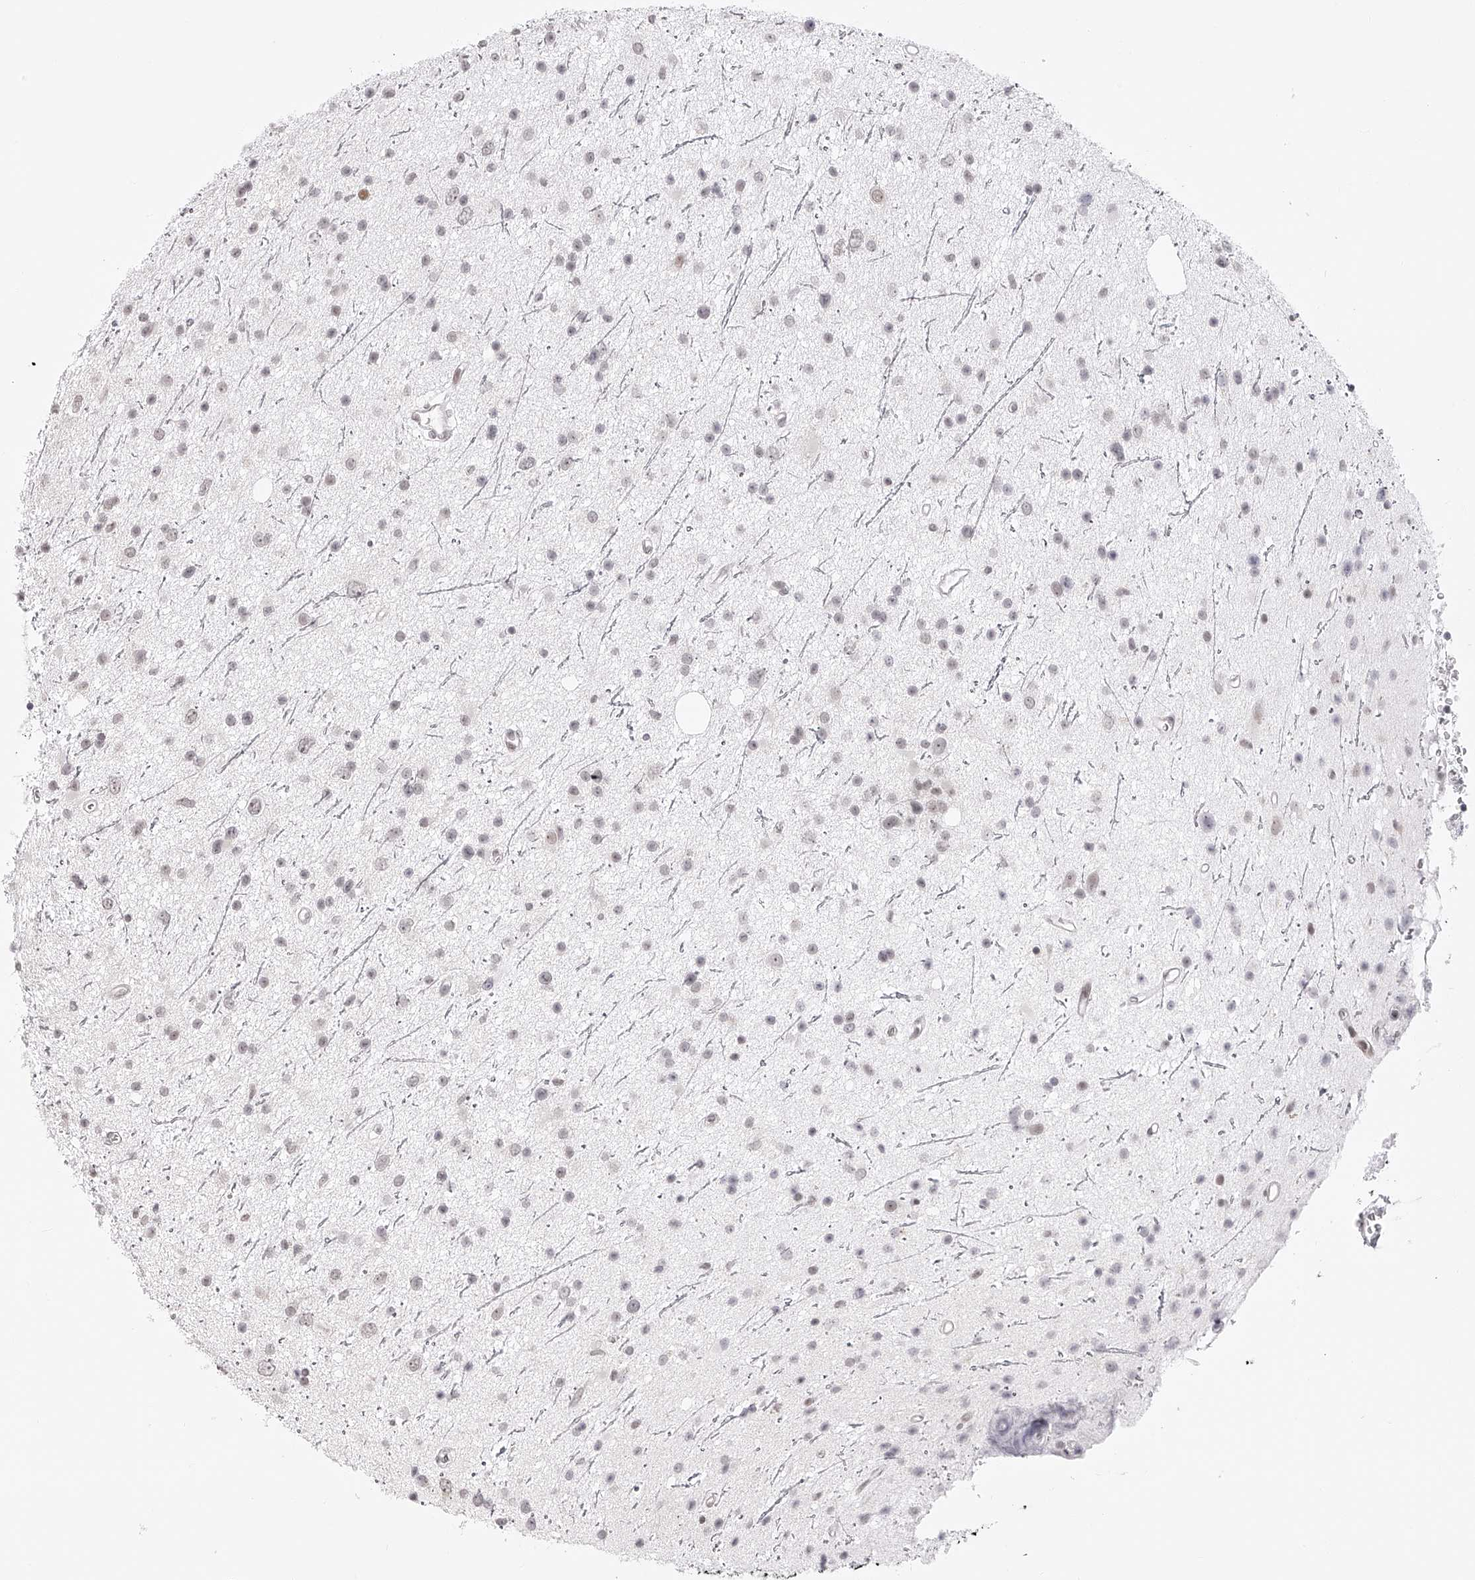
{"staining": {"intensity": "moderate", "quantity": "<25%", "location": "nuclear"}, "tissue": "glioma", "cell_type": "Tumor cells", "image_type": "cancer", "snomed": [{"axis": "morphology", "description": "Glioma, malignant, Low grade"}, {"axis": "topography", "description": "Cerebral cortex"}], "caption": "Immunohistochemistry (DAB (3,3'-diaminobenzidine)) staining of glioma displays moderate nuclear protein positivity in approximately <25% of tumor cells. (Stains: DAB in brown, nuclei in blue, Microscopy: brightfield microscopy at high magnification).", "gene": "PLEKHG1", "patient": {"sex": "female", "age": 39}}